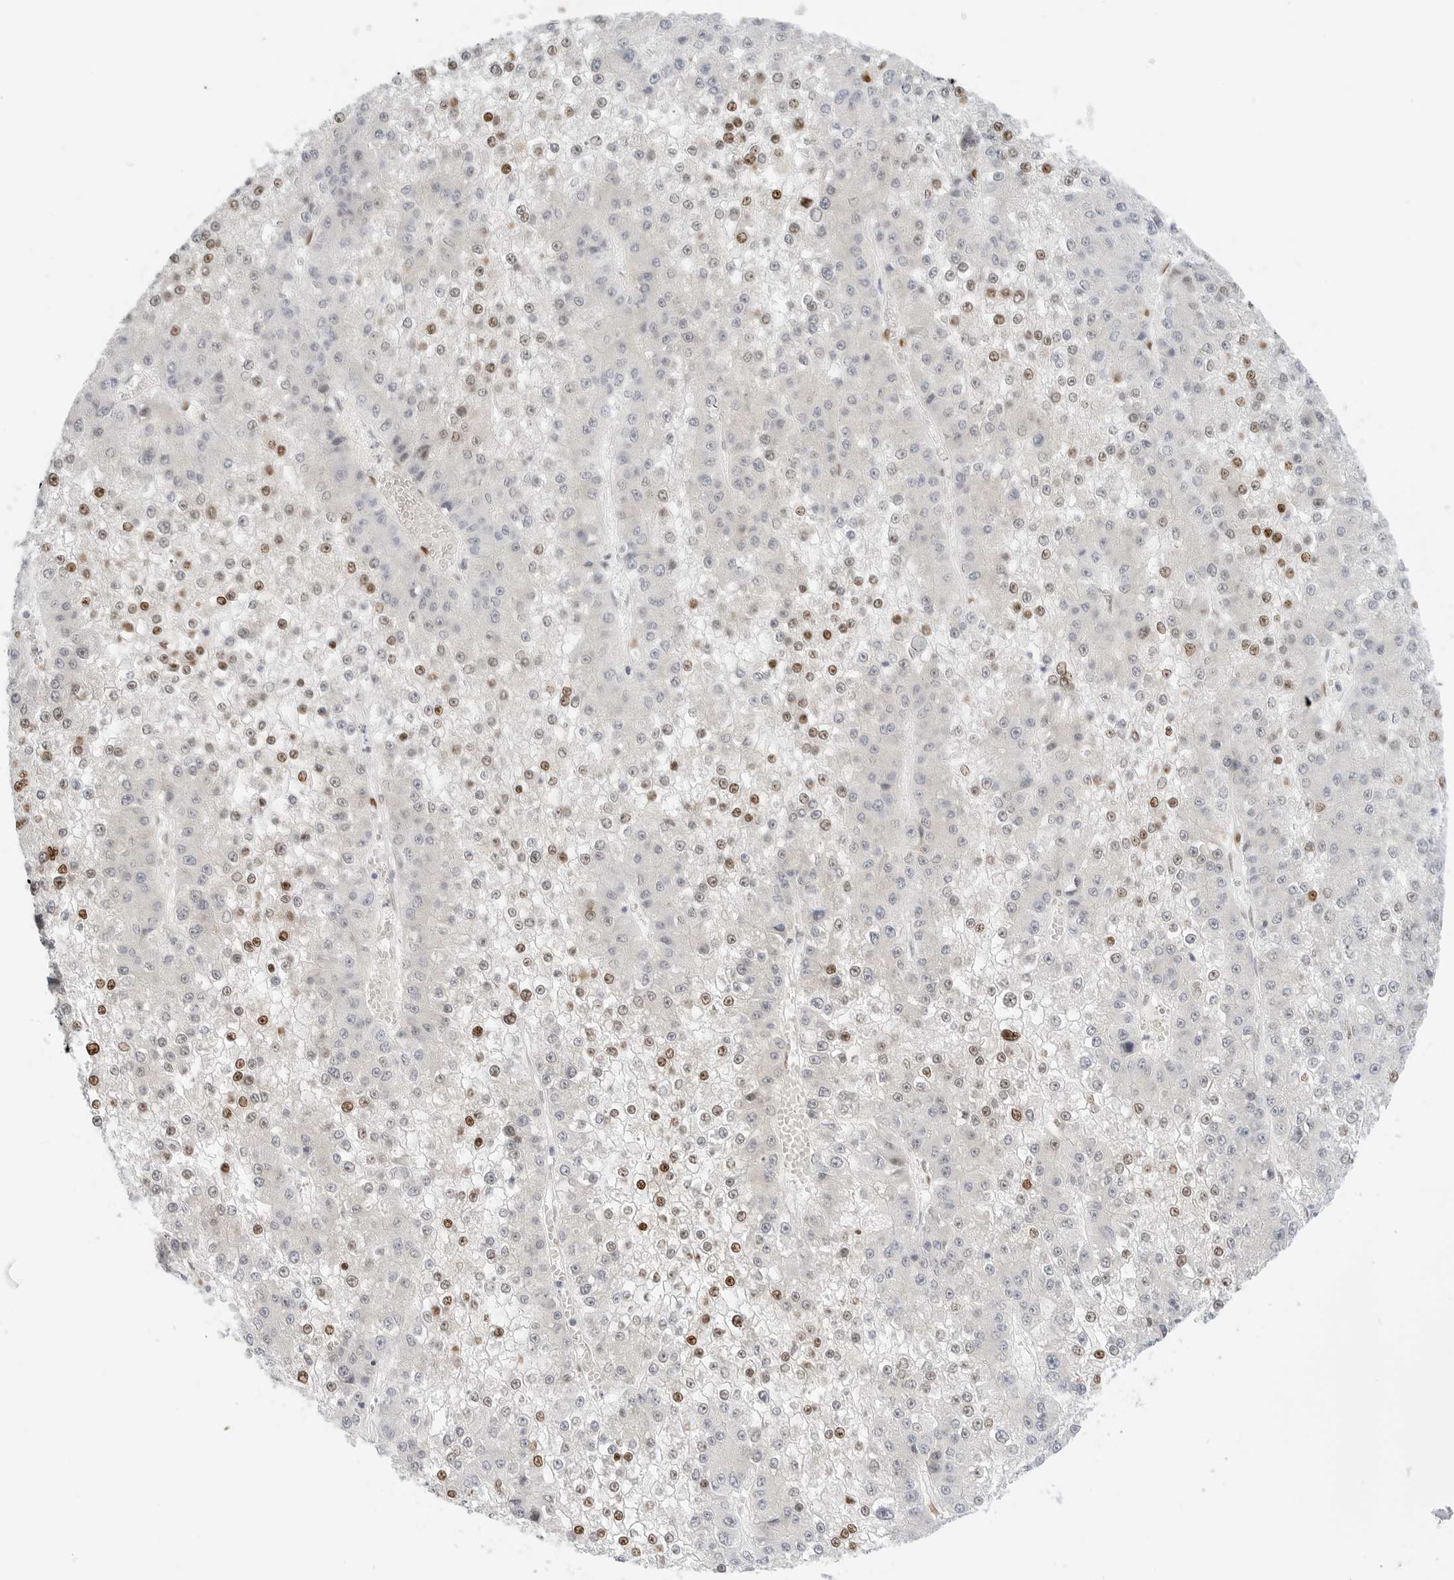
{"staining": {"intensity": "moderate", "quantity": "25%-75%", "location": "nuclear"}, "tissue": "liver cancer", "cell_type": "Tumor cells", "image_type": "cancer", "snomed": [{"axis": "morphology", "description": "Carcinoma, Hepatocellular, NOS"}, {"axis": "topography", "description": "Liver"}], "caption": "Human liver cancer (hepatocellular carcinoma) stained with a protein marker exhibits moderate staining in tumor cells.", "gene": "SPIDR", "patient": {"sex": "female", "age": 73}}